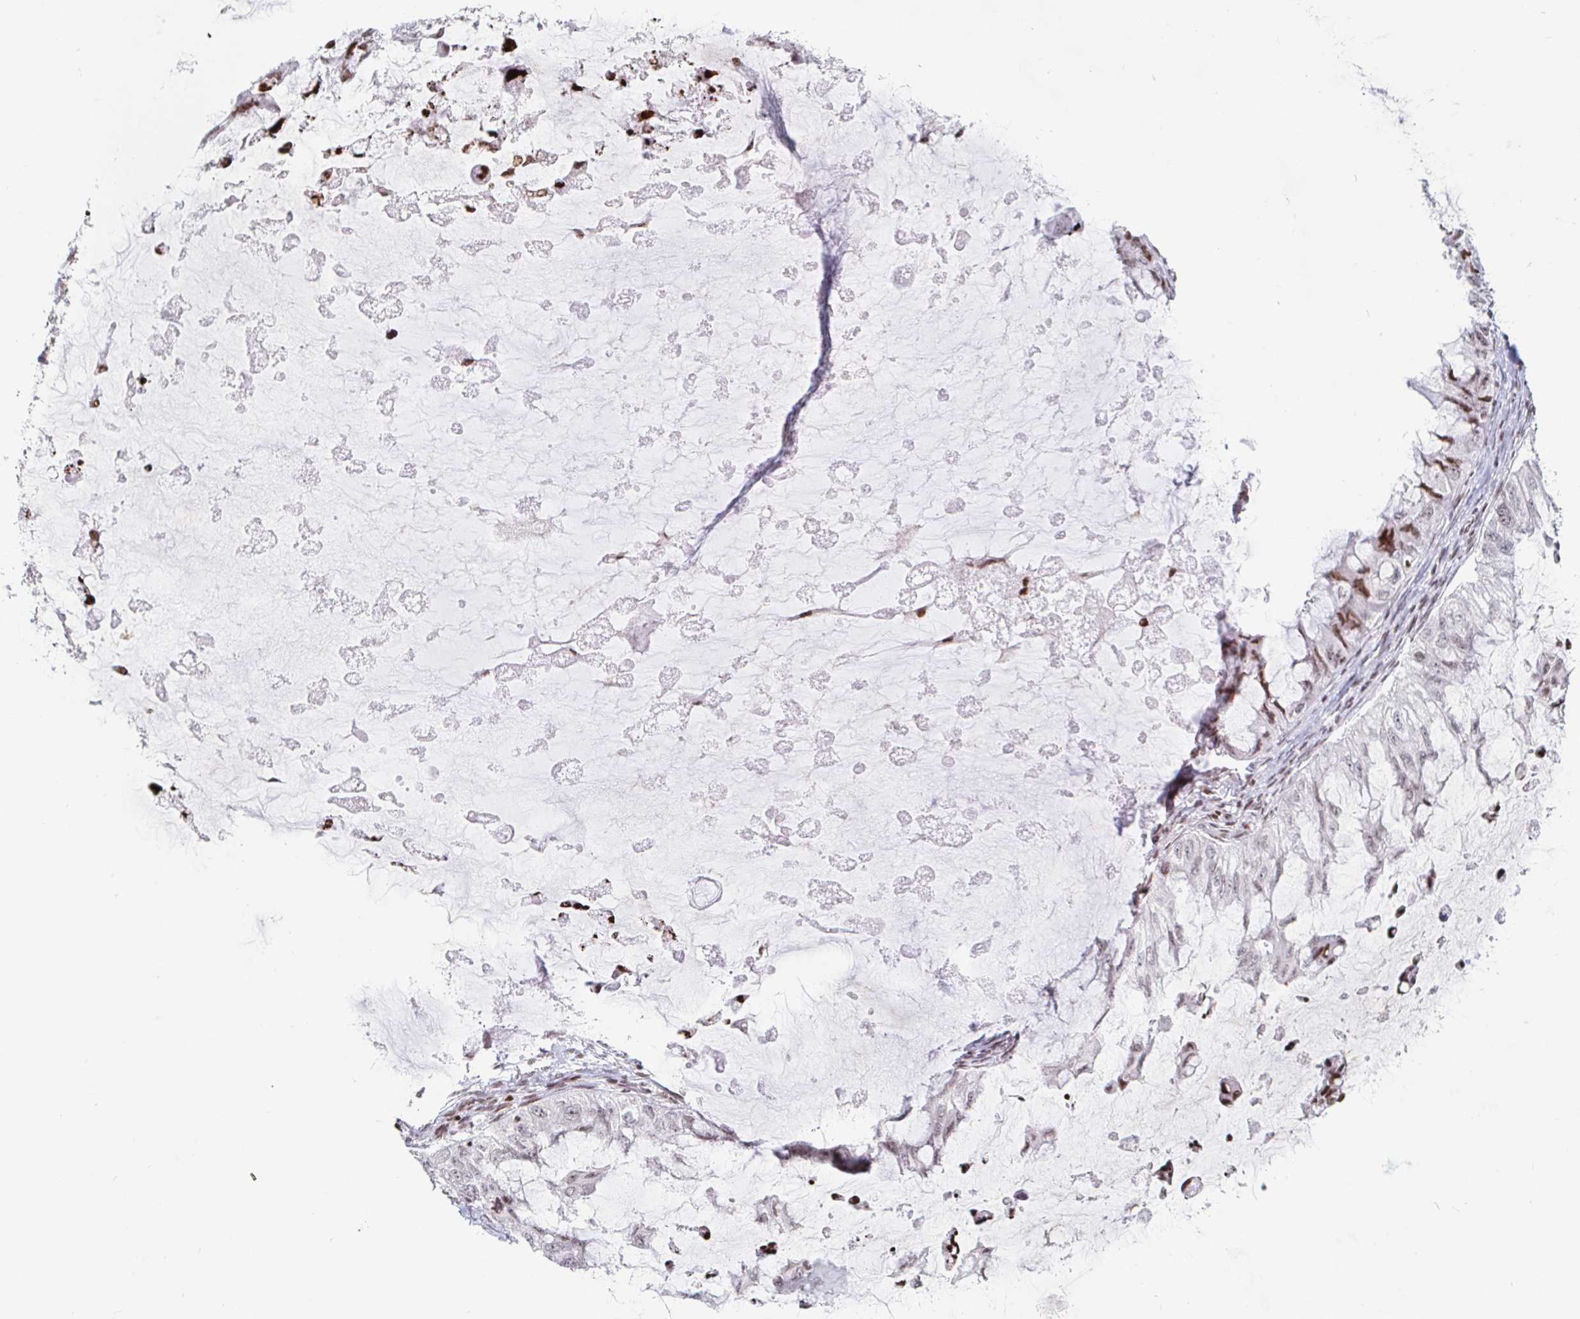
{"staining": {"intensity": "moderate", "quantity": "<25%", "location": "nuclear"}, "tissue": "ovarian cancer", "cell_type": "Tumor cells", "image_type": "cancer", "snomed": [{"axis": "morphology", "description": "Cystadenocarcinoma, mucinous, NOS"}, {"axis": "topography", "description": "Ovary"}], "caption": "IHC (DAB) staining of ovarian cancer (mucinous cystadenocarcinoma) reveals moderate nuclear protein positivity in approximately <25% of tumor cells. (brown staining indicates protein expression, while blue staining denotes nuclei).", "gene": "HOXC10", "patient": {"sex": "female", "age": 72}}